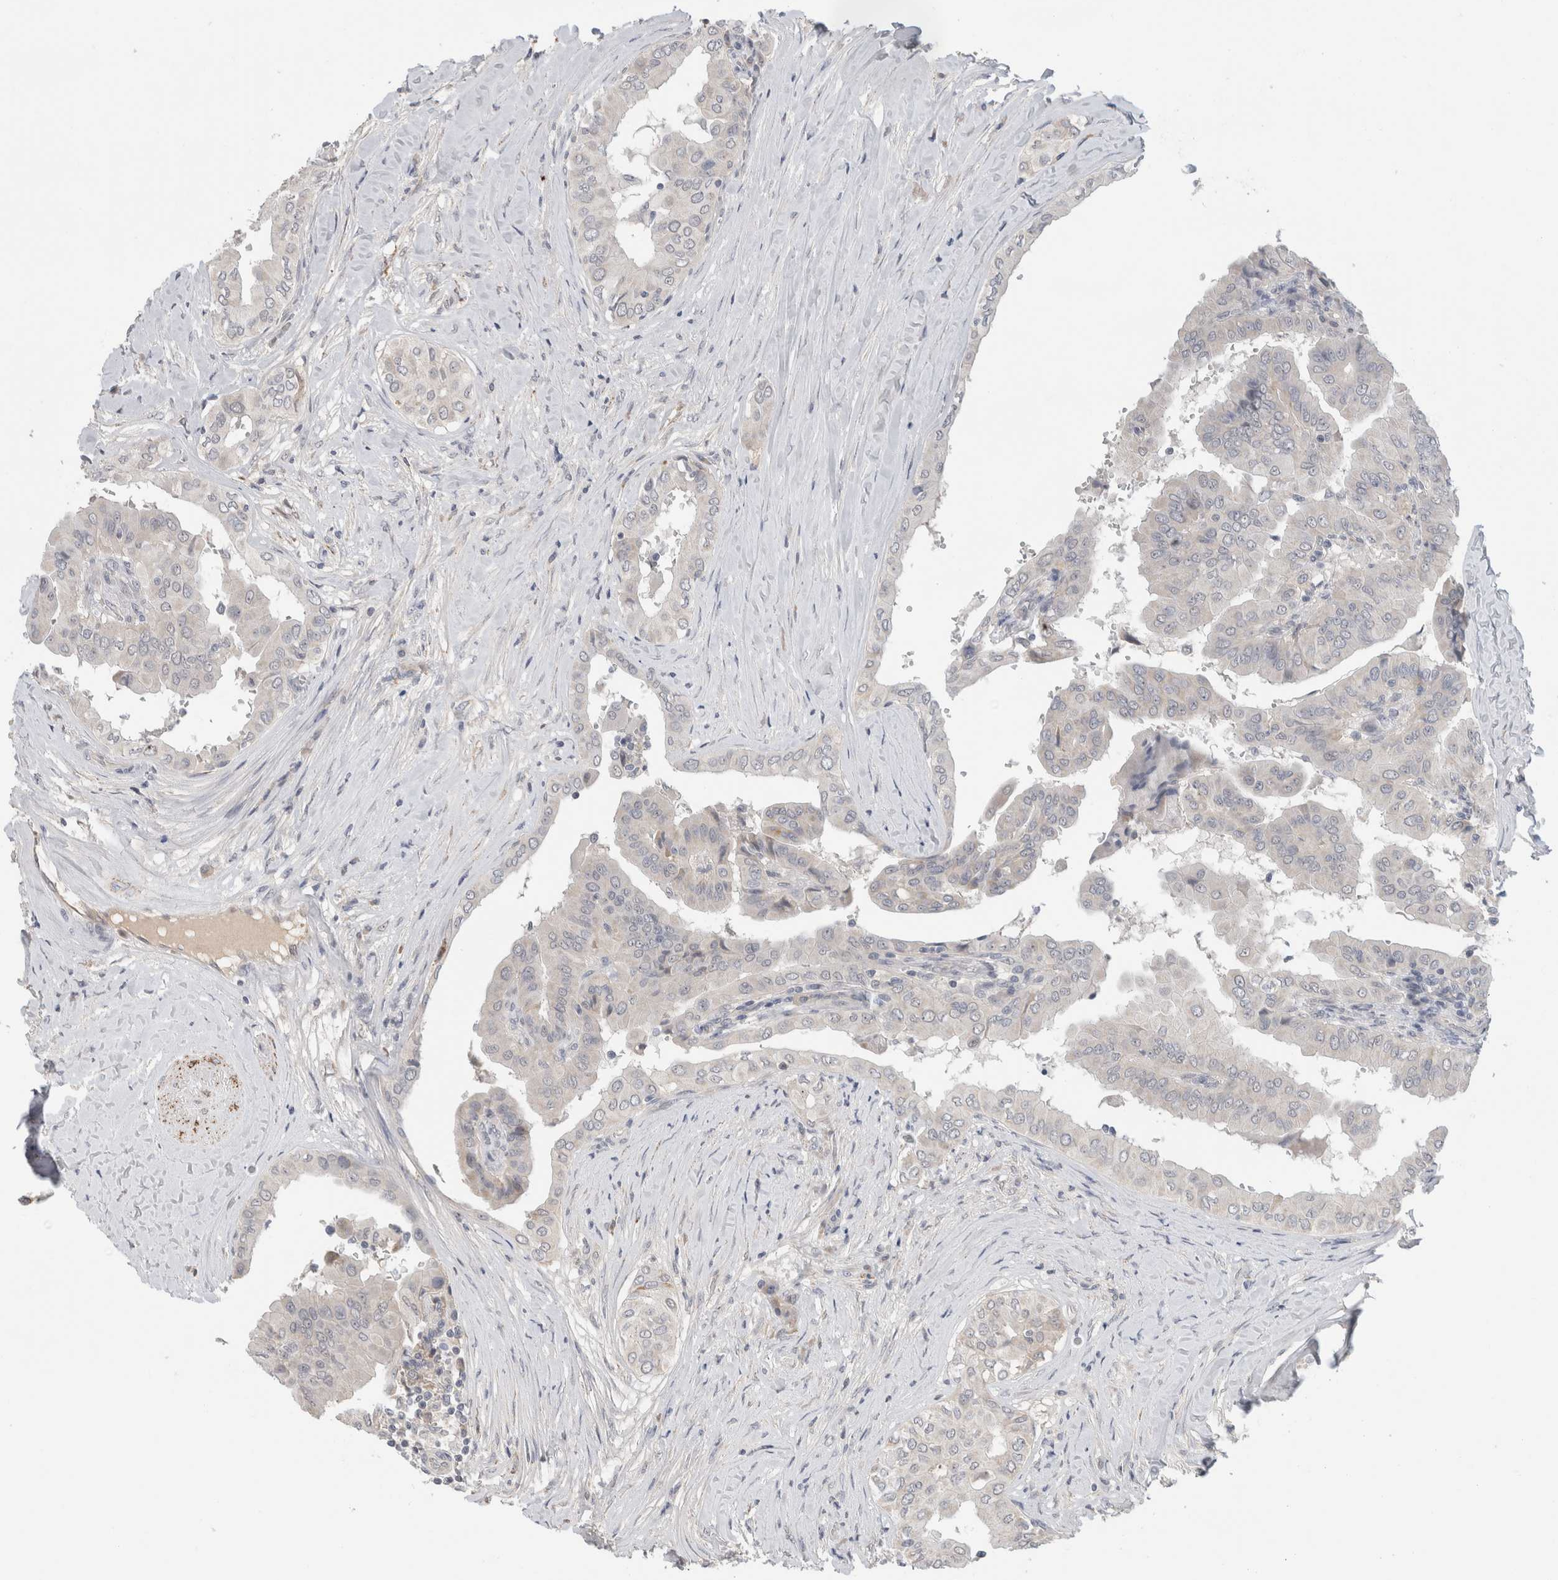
{"staining": {"intensity": "negative", "quantity": "none", "location": "none"}, "tissue": "thyroid cancer", "cell_type": "Tumor cells", "image_type": "cancer", "snomed": [{"axis": "morphology", "description": "Papillary adenocarcinoma, NOS"}, {"axis": "topography", "description": "Thyroid gland"}], "caption": "The micrograph exhibits no significant expression in tumor cells of thyroid cancer.", "gene": "HCN3", "patient": {"sex": "male", "age": 33}}